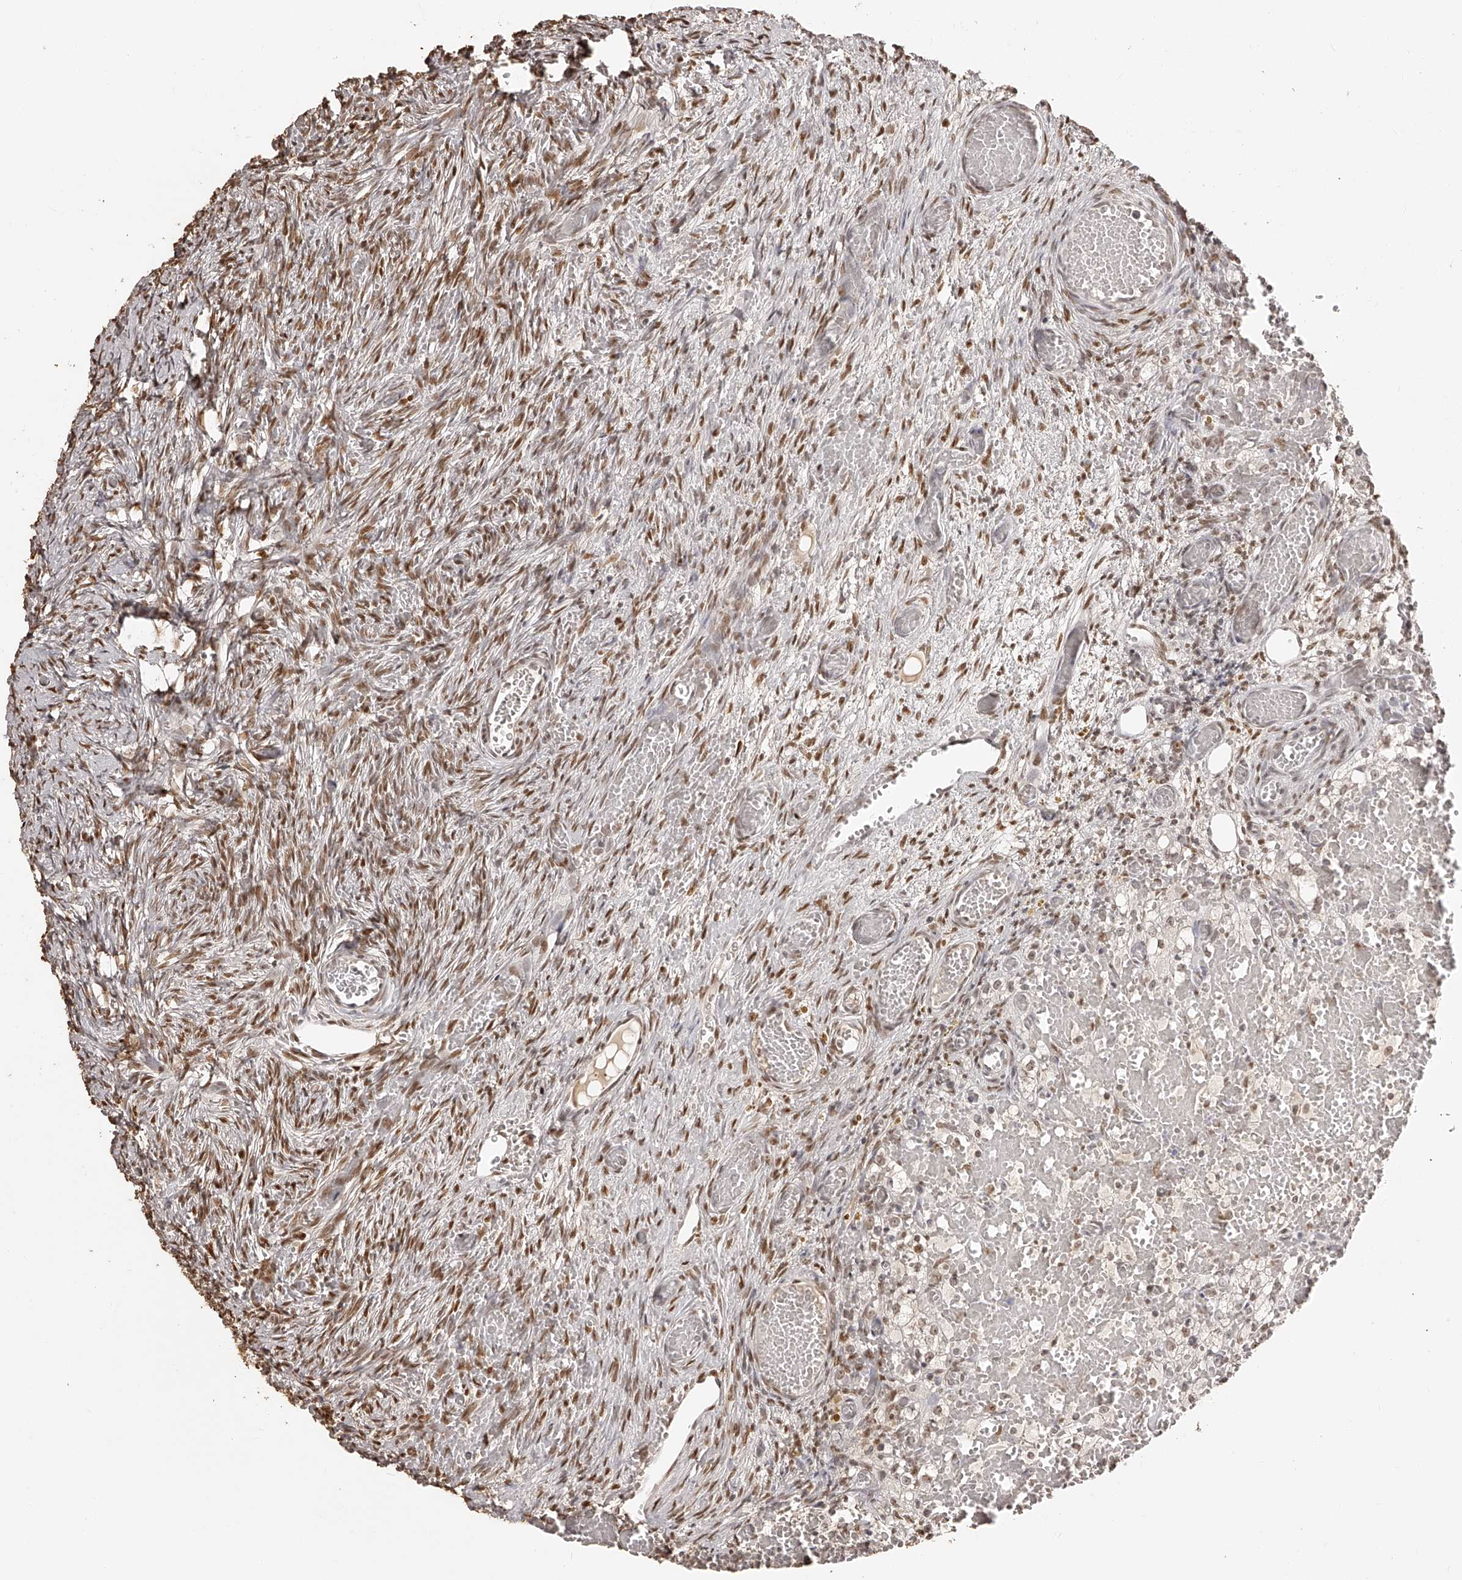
{"staining": {"intensity": "moderate", "quantity": ">75%", "location": "nuclear"}, "tissue": "ovary", "cell_type": "Ovarian stroma cells", "image_type": "normal", "snomed": [{"axis": "morphology", "description": "Adenocarcinoma, NOS"}, {"axis": "topography", "description": "Endometrium"}], "caption": "Moderate nuclear protein positivity is present in about >75% of ovarian stroma cells in ovary.", "gene": "ZNF503", "patient": {"sex": "female", "age": 32}}